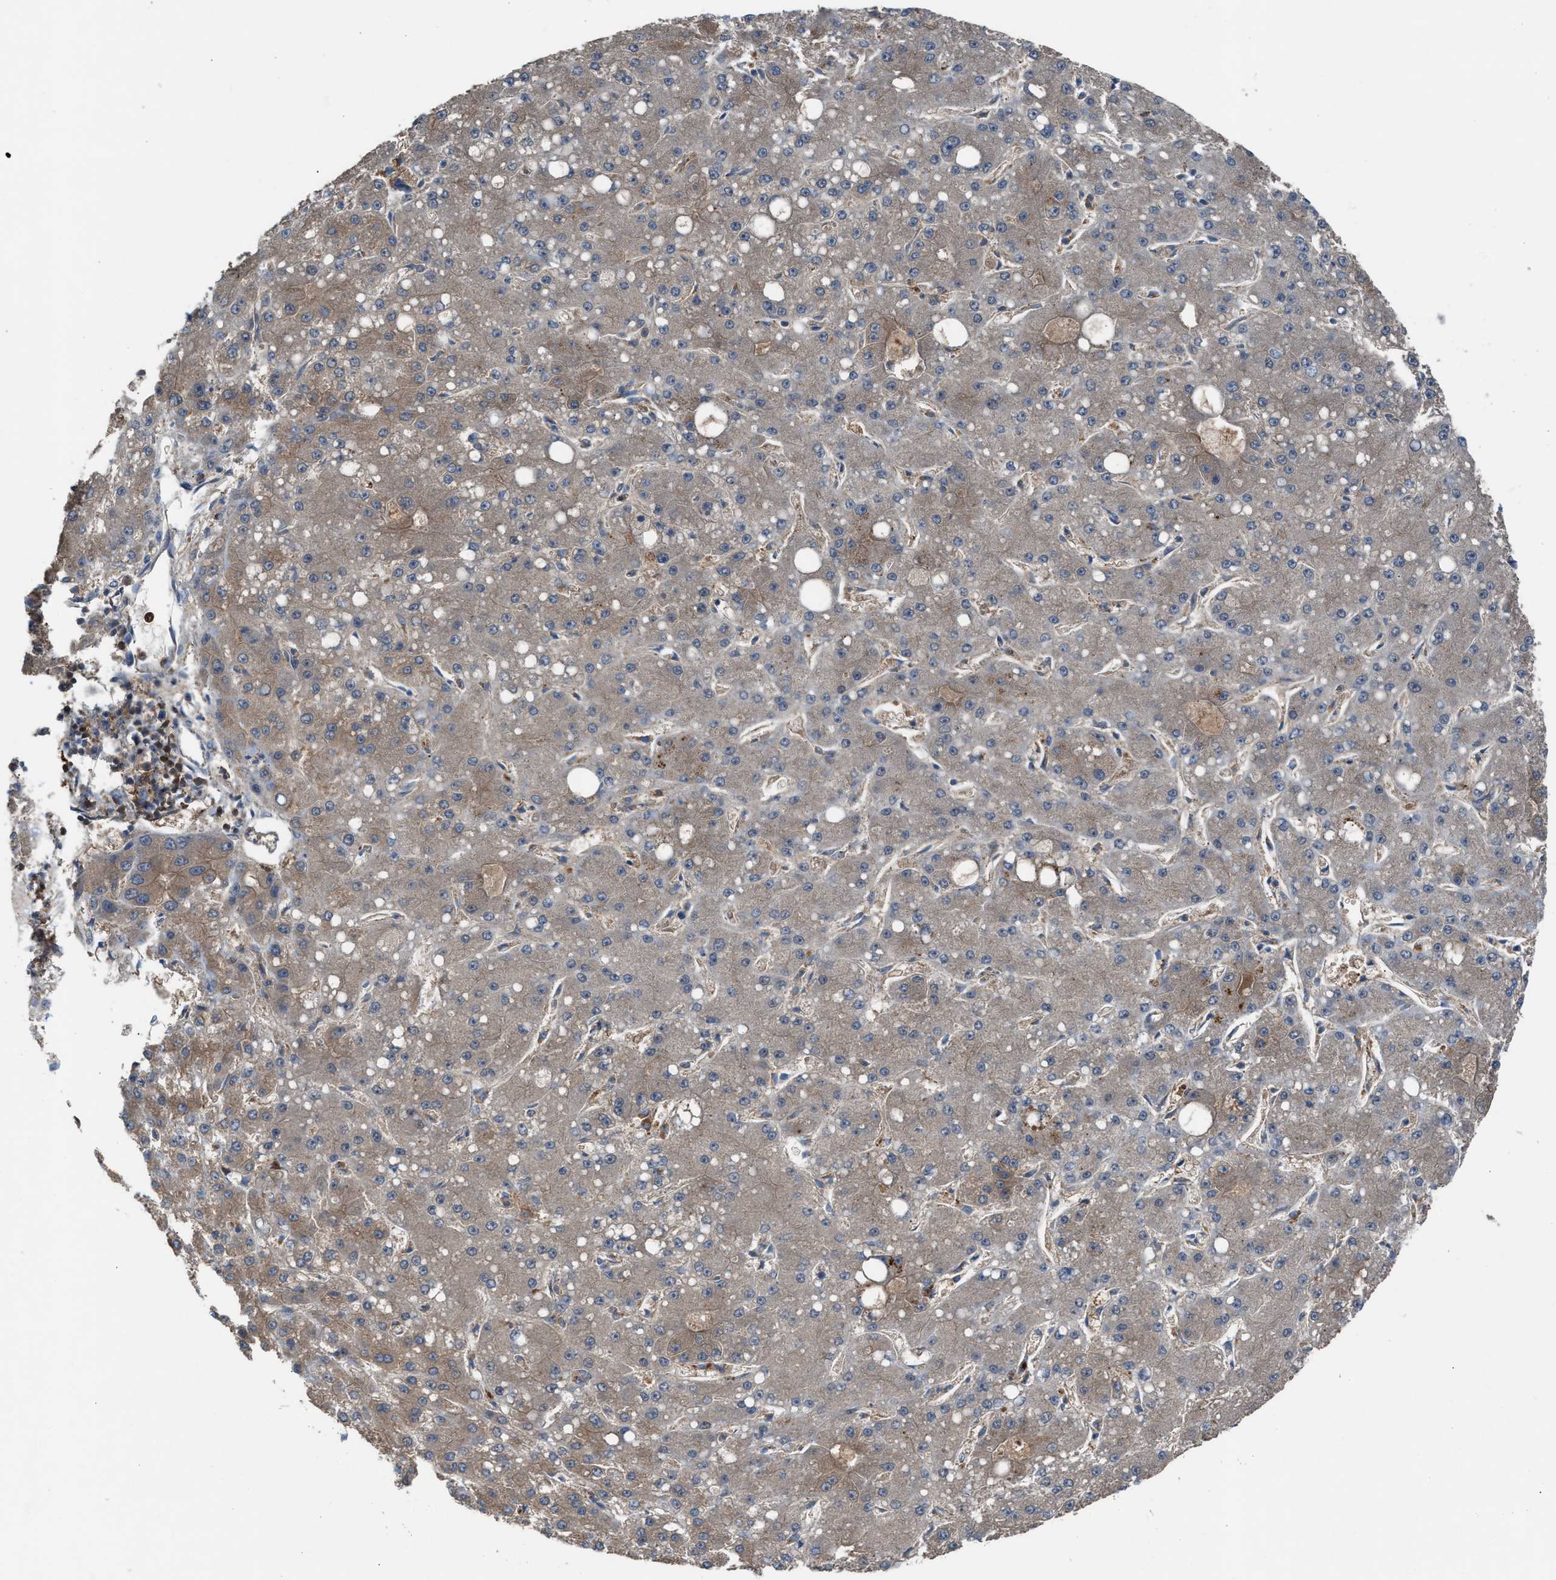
{"staining": {"intensity": "weak", "quantity": "25%-75%", "location": "cytoplasmic/membranous"}, "tissue": "liver cancer", "cell_type": "Tumor cells", "image_type": "cancer", "snomed": [{"axis": "morphology", "description": "Carcinoma, Hepatocellular, NOS"}, {"axis": "topography", "description": "Liver"}], "caption": "High-magnification brightfield microscopy of liver cancer (hepatocellular carcinoma) stained with DAB (3,3'-diaminobenzidine) (brown) and counterstained with hematoxylin (blue). tumor cells exhibit weak cytoplasmic/membranous staining is seen in about25%-75% of cells.", "gene": "TPK1", "patient": {"sex": "male", "age": 67}}